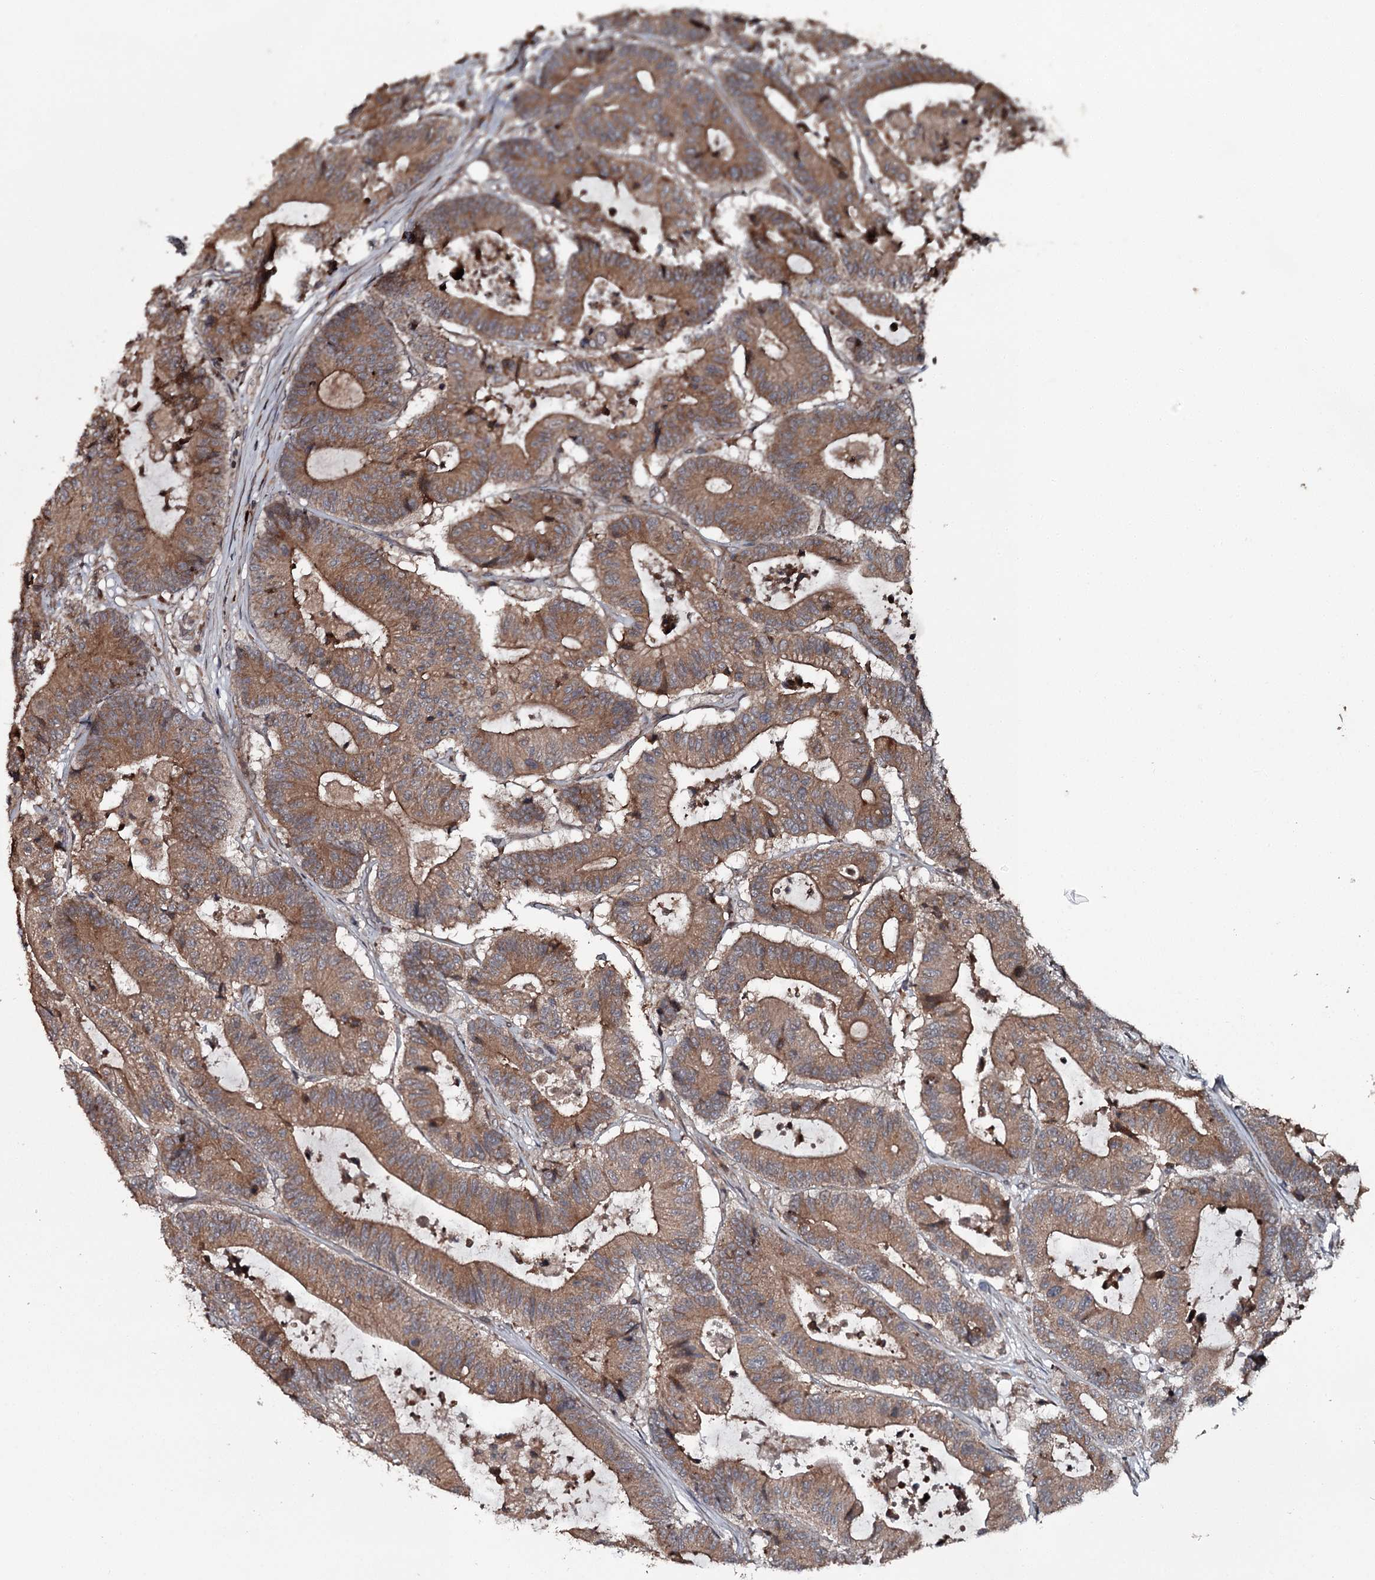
{"staining": {"intensity": "moderate", "quantity": ">75%", "location": "cytoplasmic/membranous"}, "tissue": "colorectal cancer", "cell_type": "Tumor cells", "image_type": "cancer", "snomed": [{"axis": "morphology", "description": "Adenocarcinoma, NOS"}, {"axis": "topography", "description": "Colon"}], "caption": "IHC staining of colorectal adenocarcinoma, which reveals medium levels of moderate cytoplasmic/membranous positivity in about >75% of tumor cells indicating moderate cytoplasmic/membranous protein expression. The staining was performed using DAB (brown) for protein detection and nuclei were counterstained in hematoxylin (blue).", "gene": "RAB21", "patient": {"sex": "female", "age": 84}}